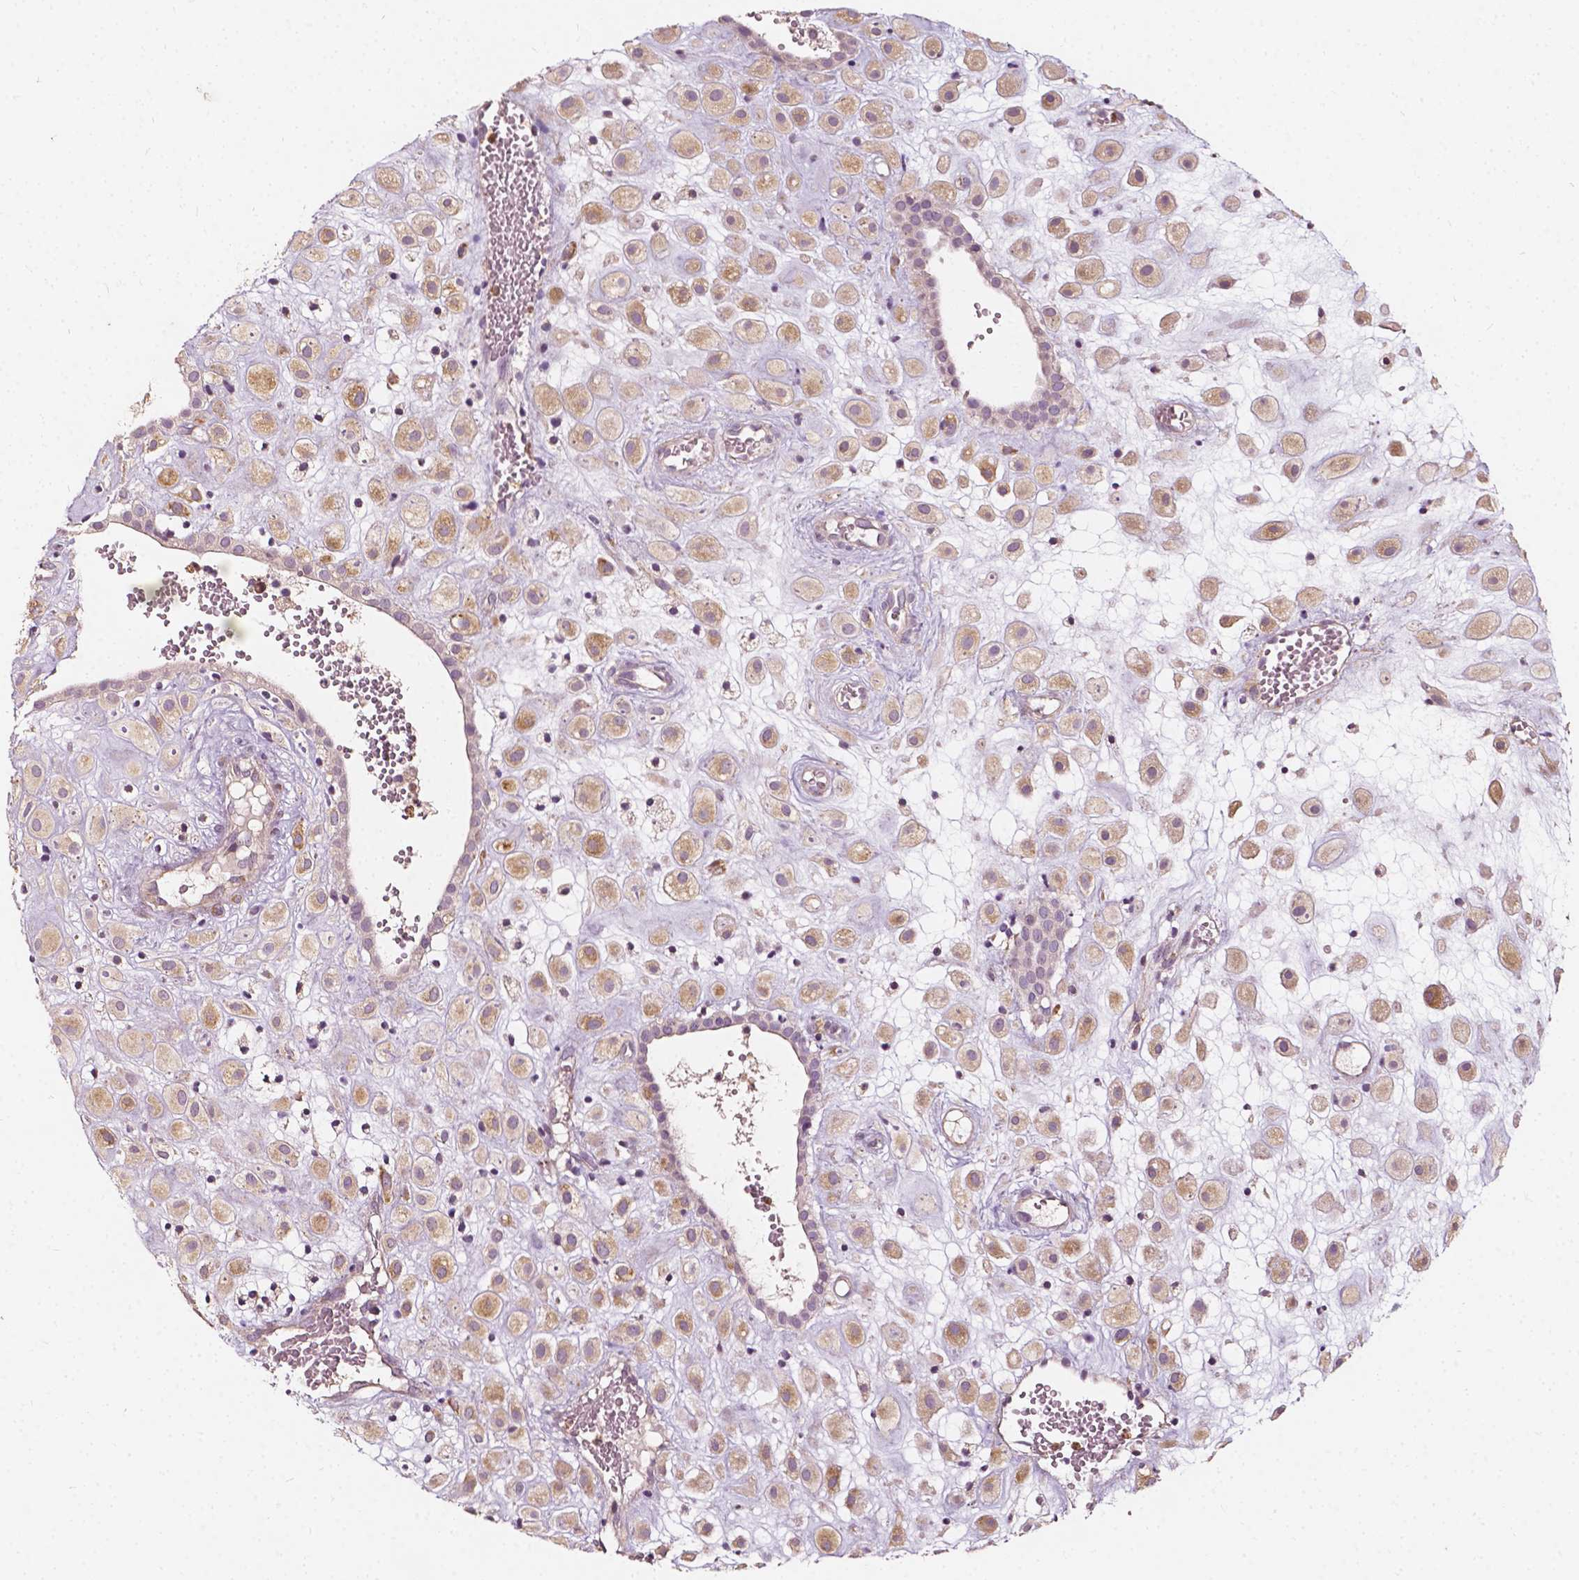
{"staining": {"intensity": "weak", "quantity": ">75%", "location": "cytoplasmic/membranous"}, "tissue": "placenta", "cell_type": "Decidual cells", "image_type": "normal", "snomed": [{"axis": "morphology", "description": "Normal tissue, NOS"}, {"axis": "topography", "description": "Placenta"}], "caption": "Immunohistochemistry (IHC) micrograph of benign placenta: placenta stained using immunohistochemistry (IHC) exhibits low levels of weak protein expression localized specifically in the cytoplasmic/membranous of decidual cells, appearing as a cytoplasmic/membranous brown color.", "gene": "NPC1L1", "patient": {"sex": "female", "age": 24}}